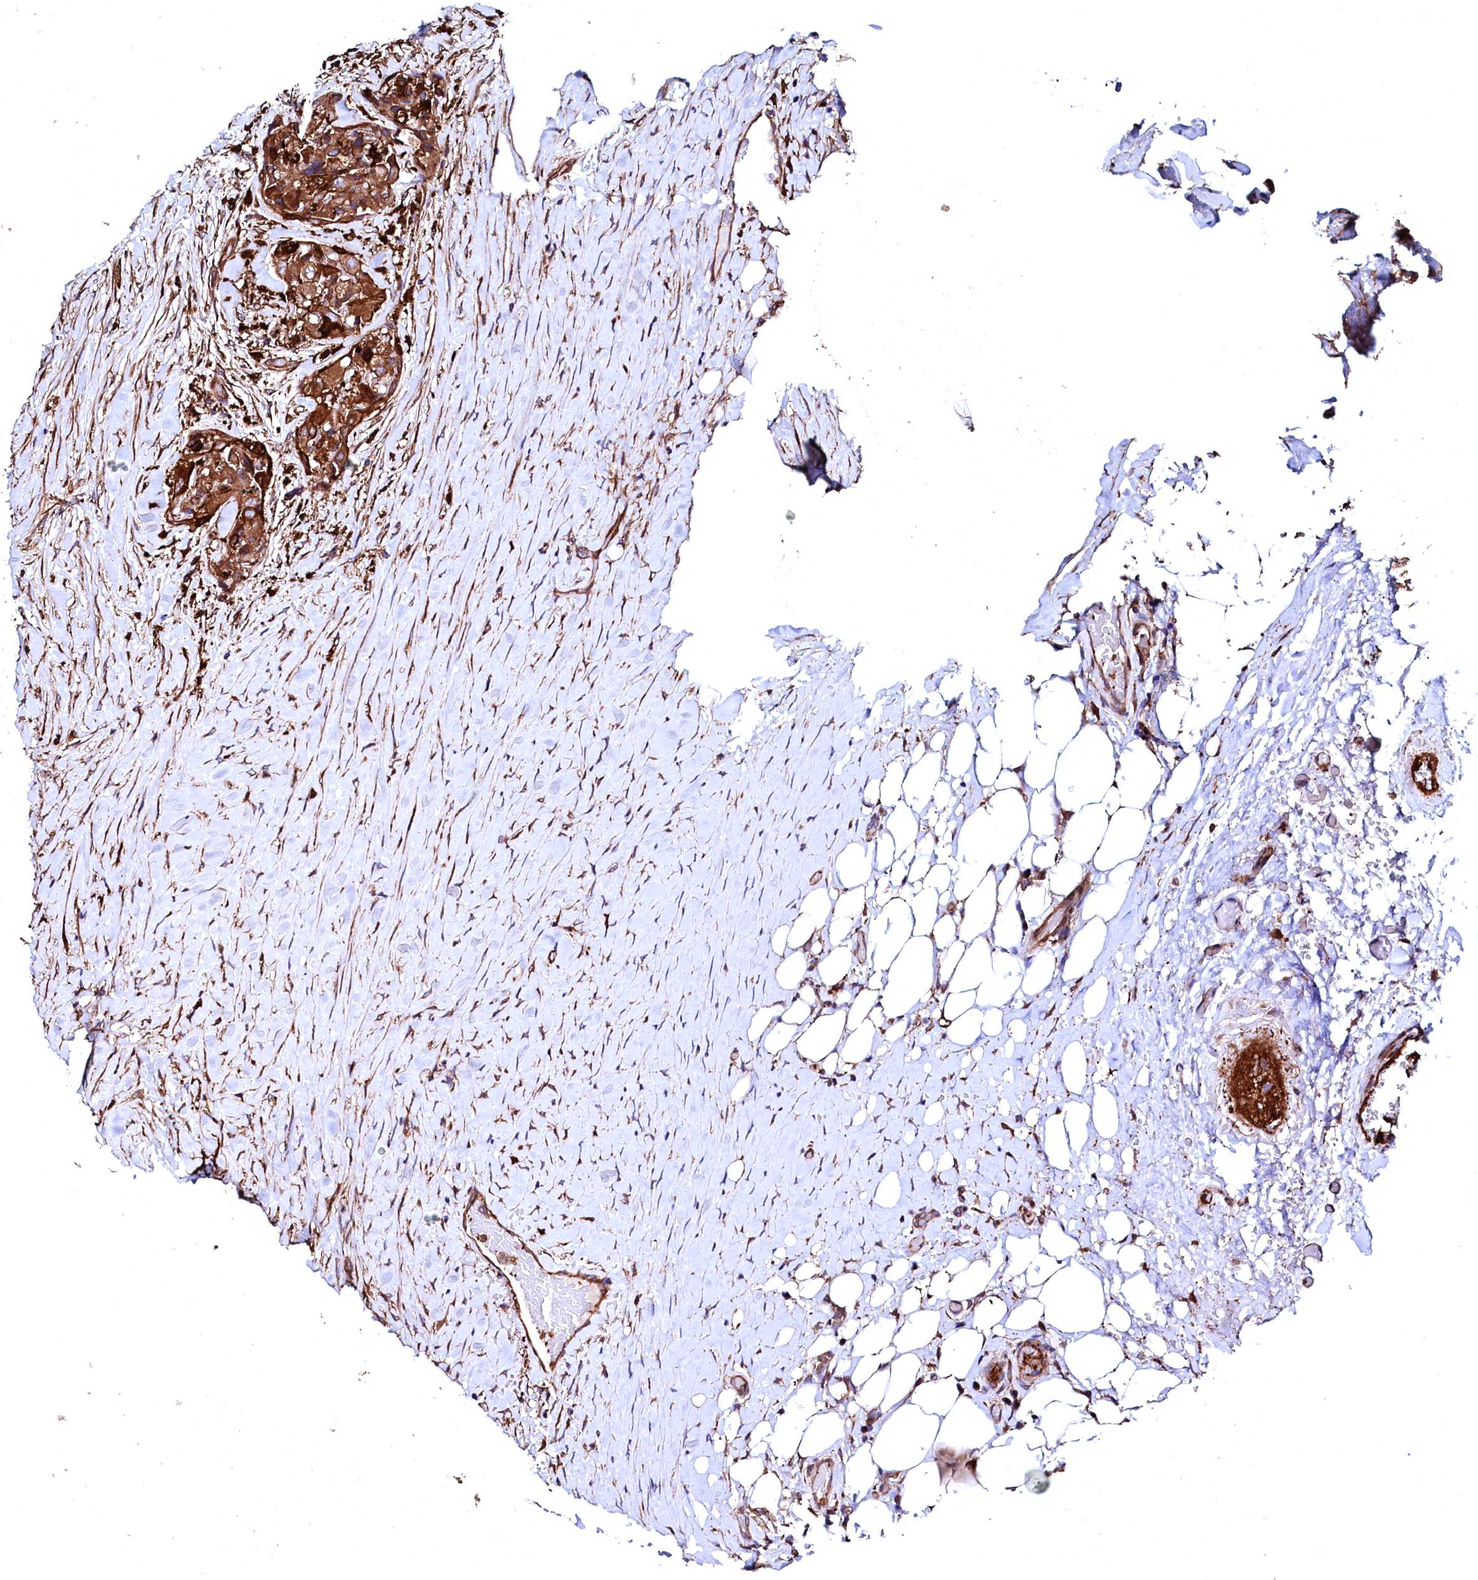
{"staining": {"intensity": "strong", "quantity": ">75%", "location": "cytoplasmic/membranous"}, "tissue": "thyroid cancer", "cell_type": "Tumor cells", "image_type": "cancer", "snomed": [{"axis": "morphology", "description": "Papillary adenocarcinoma, NOS"}, {"axis": "topography", "description": "Thyroid gland"}], "caption": "Immunohistochemistry of human thyroid cancer (papillary adenocarcinoma) reveals high levels of strong cytoplasmic/membranous positivity in about >75% of tumor cells.", "gene": "STAMBPL1", "patient": {"sex": "female", "age": 59}}